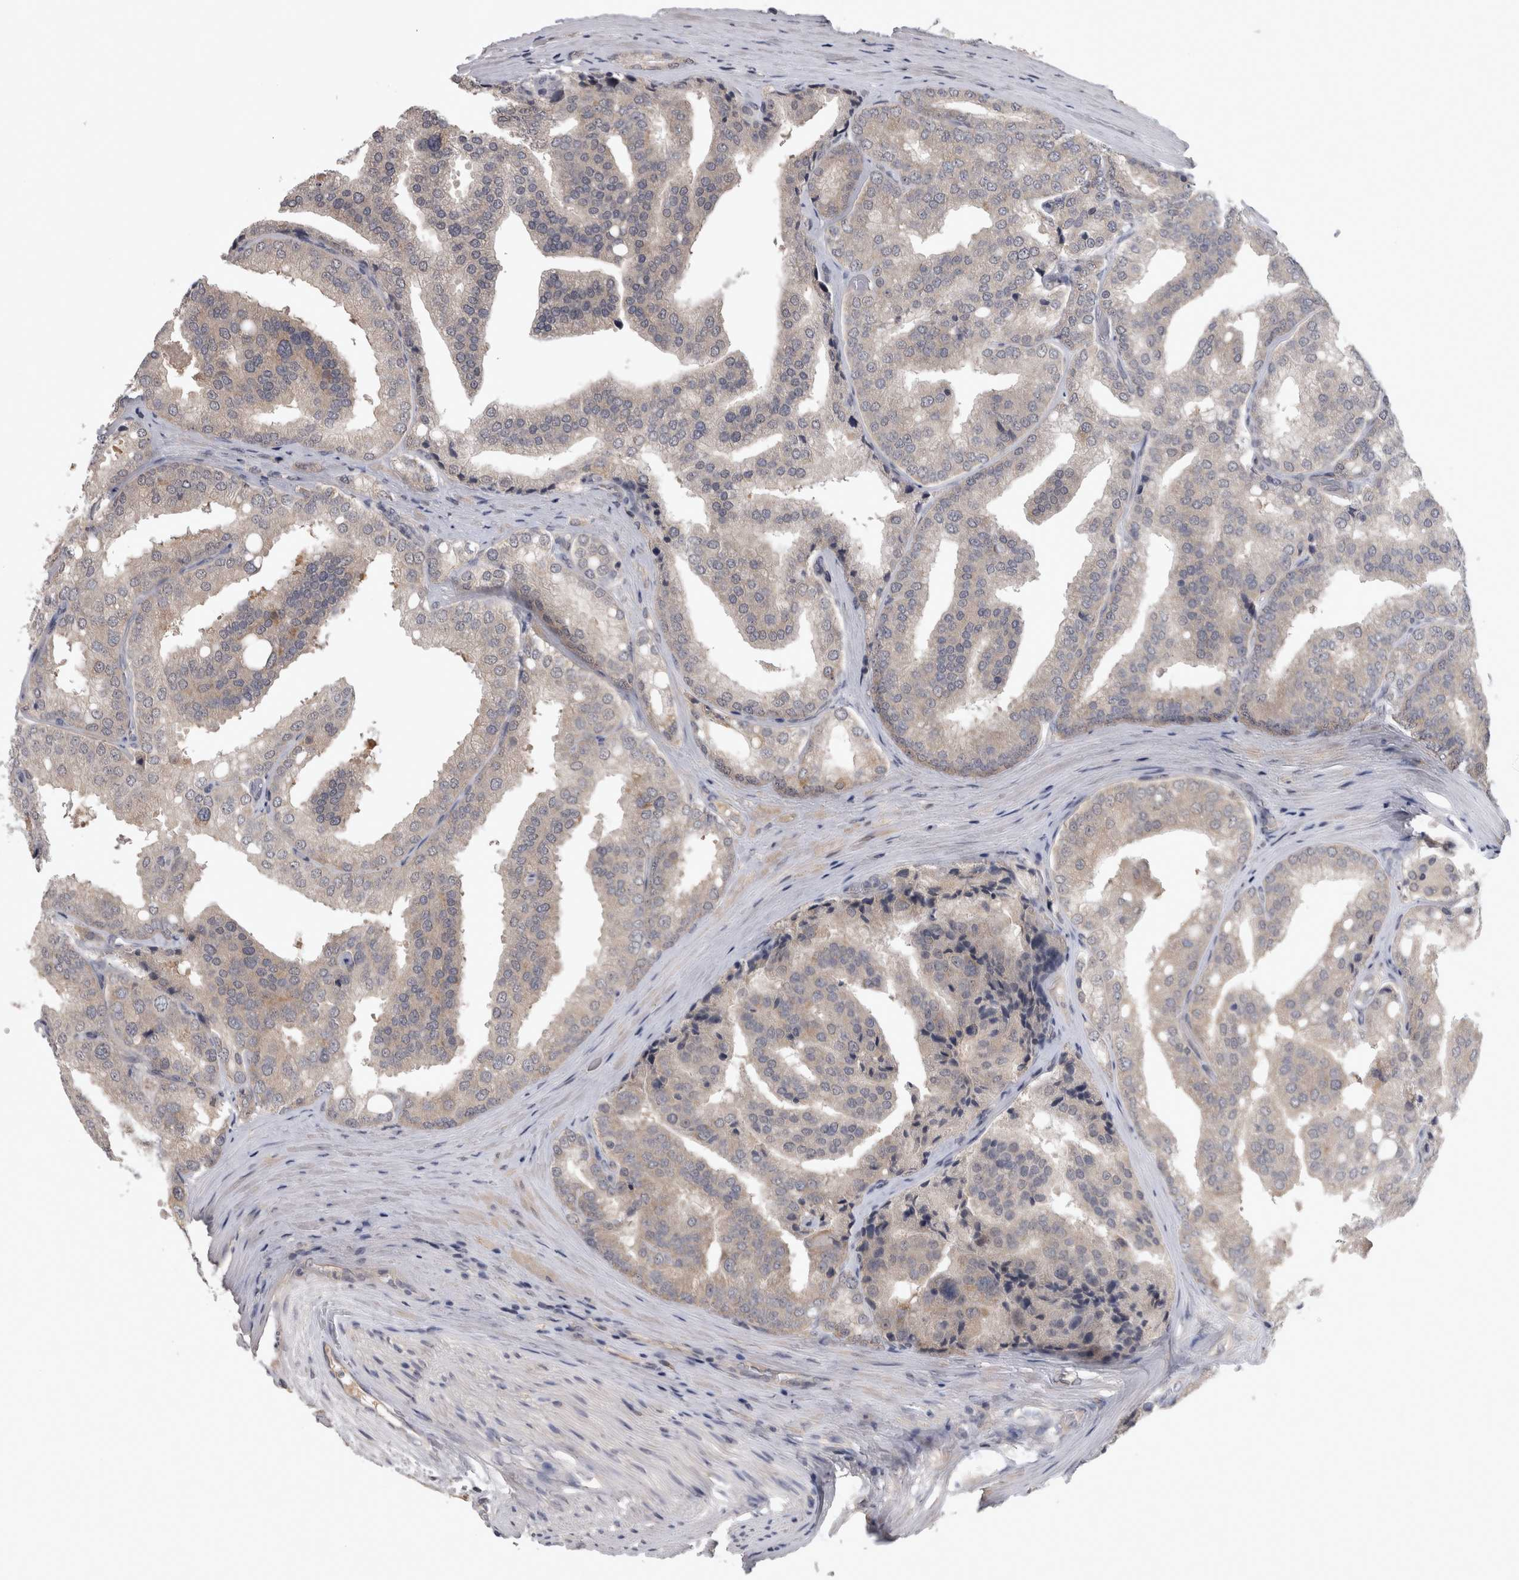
{"staining": {"intensity": "weak", "quantity": ">75%", "location": "cytoplasmic/membranous"}, "tissue": "prostate cancer", "cell_type": "Tumor cells", "image_type": "cancer", "snomed": [{"axis": "morphology", "description": "Adenocarcinoma, High grade"}, {"axis": "topography", "description": "Prostate"}], "caption": "The photomicrograph displays staining of prostate cancer, revealing weak cytoplasmic/membranous protein positivity (brown color) within tumor cells.", "gene": "ZNF114", "patient": {"sex": "male", "age": 50}}